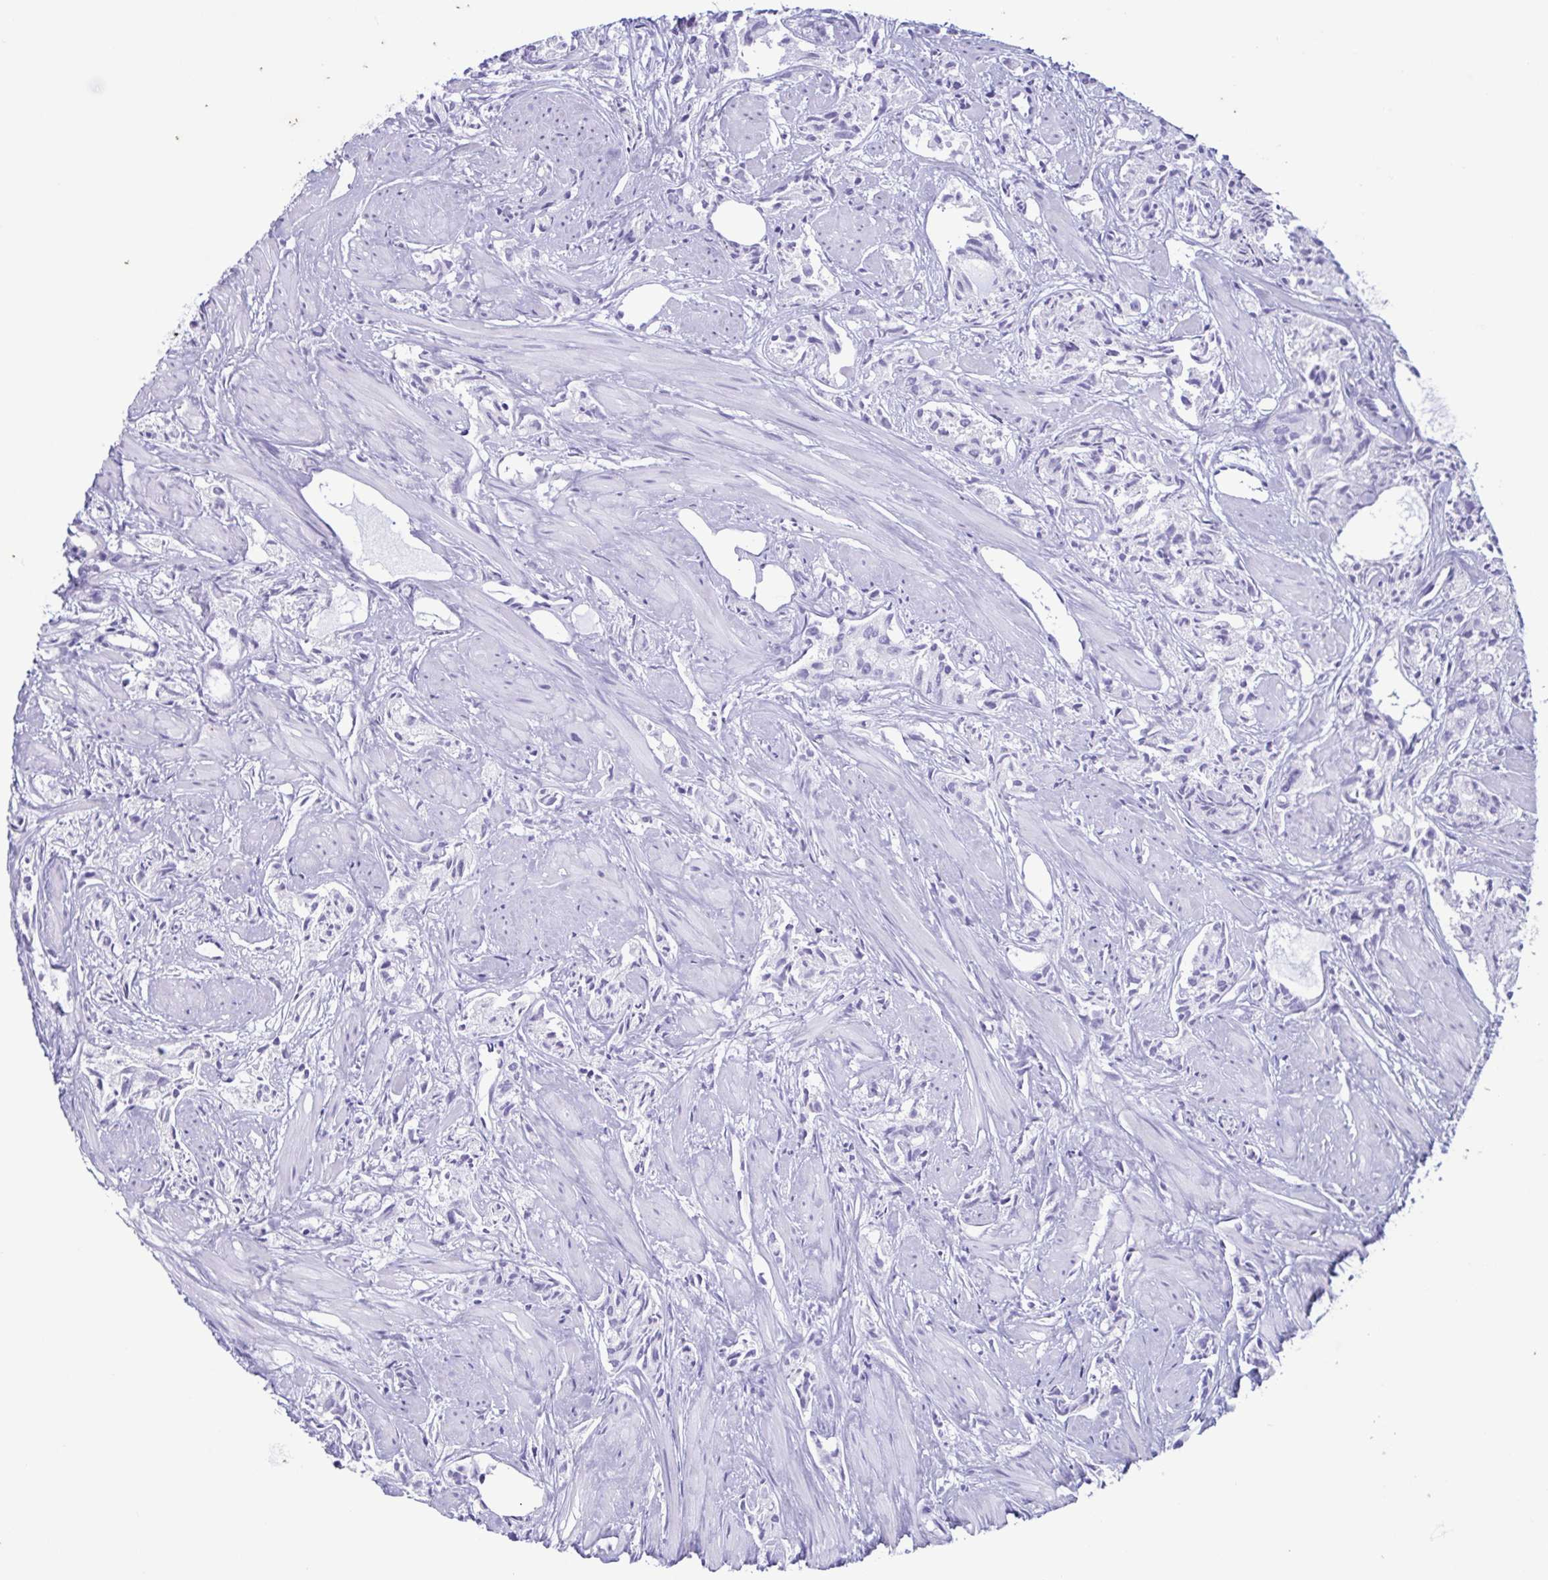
{"staining": {"intensity": "negative", "quantity": "none", "location": "none"}, "tissue": "prostate cancer", "cell_type": "Tumor cells", "image_type": "cancer", "snomed": [{"axis": "morphology", "description": "Adenocarcinoma, High grade"}, {"axis": "topography", "description": "Prostate"}], "caption": "An image of human prostate cancer is negative for staining in tumor cells.", "gene": "TNNI3", "patient": {"sex": "male", "age": 58}}